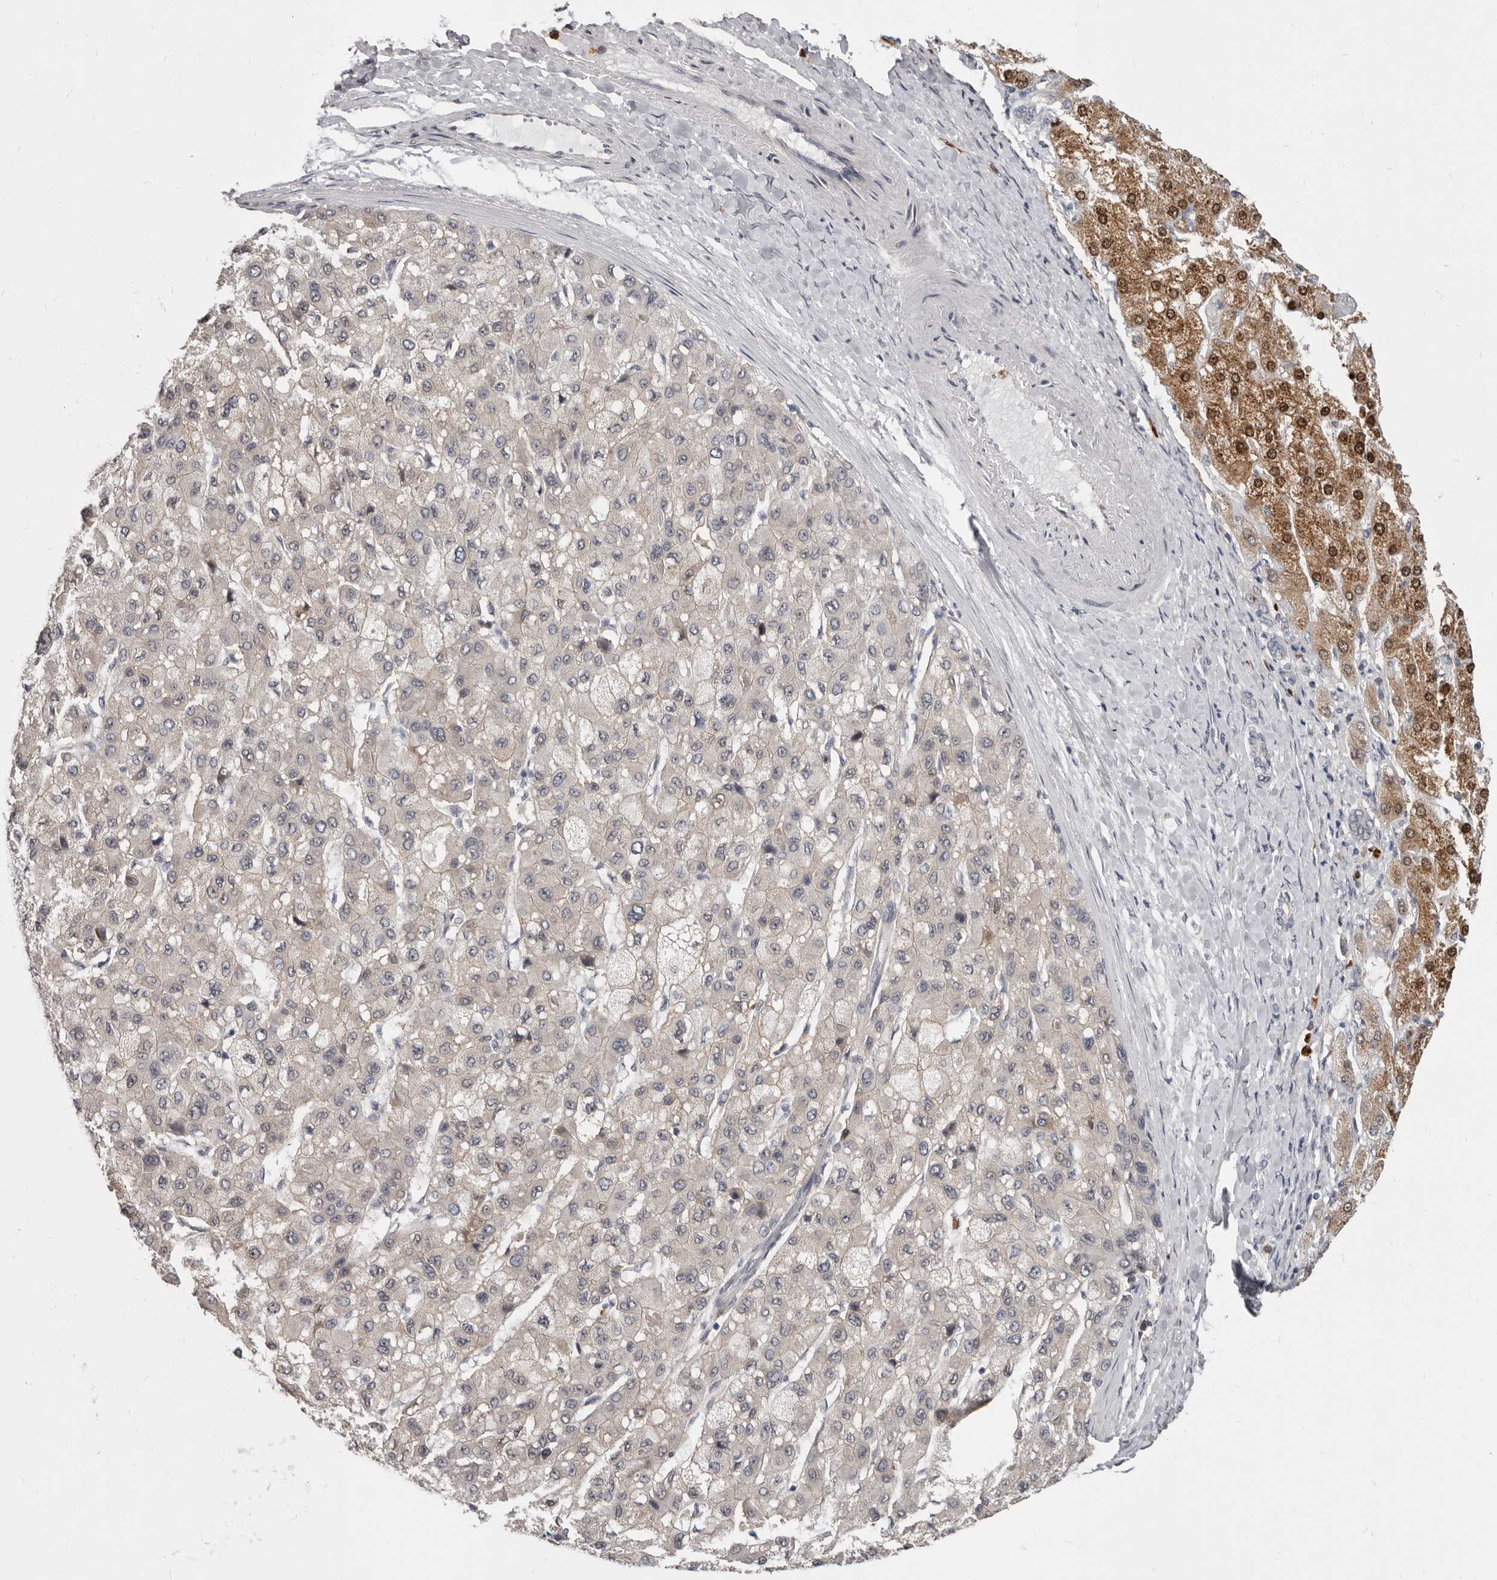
{"staining": {"intensity": "negative", "quantity": "none", "location": "none"}, "tissue": "liver cancer", "cell_type": "Tumor cells", "image_type": "cancer", "snomed": [{"axis": "morphology", "description": "Carcinoma, Hepatocellular, NOS"}, {"axis": "topography", "description": "Liver"}], "caption": "A high-resolution micrograph shows immunohistochemistry staining of hepatocellular carcinoma (liver), which reveals no significant staining in tumor cells.", "gene": "GPR157", "patient": {"sex": "male", "age": 80}}